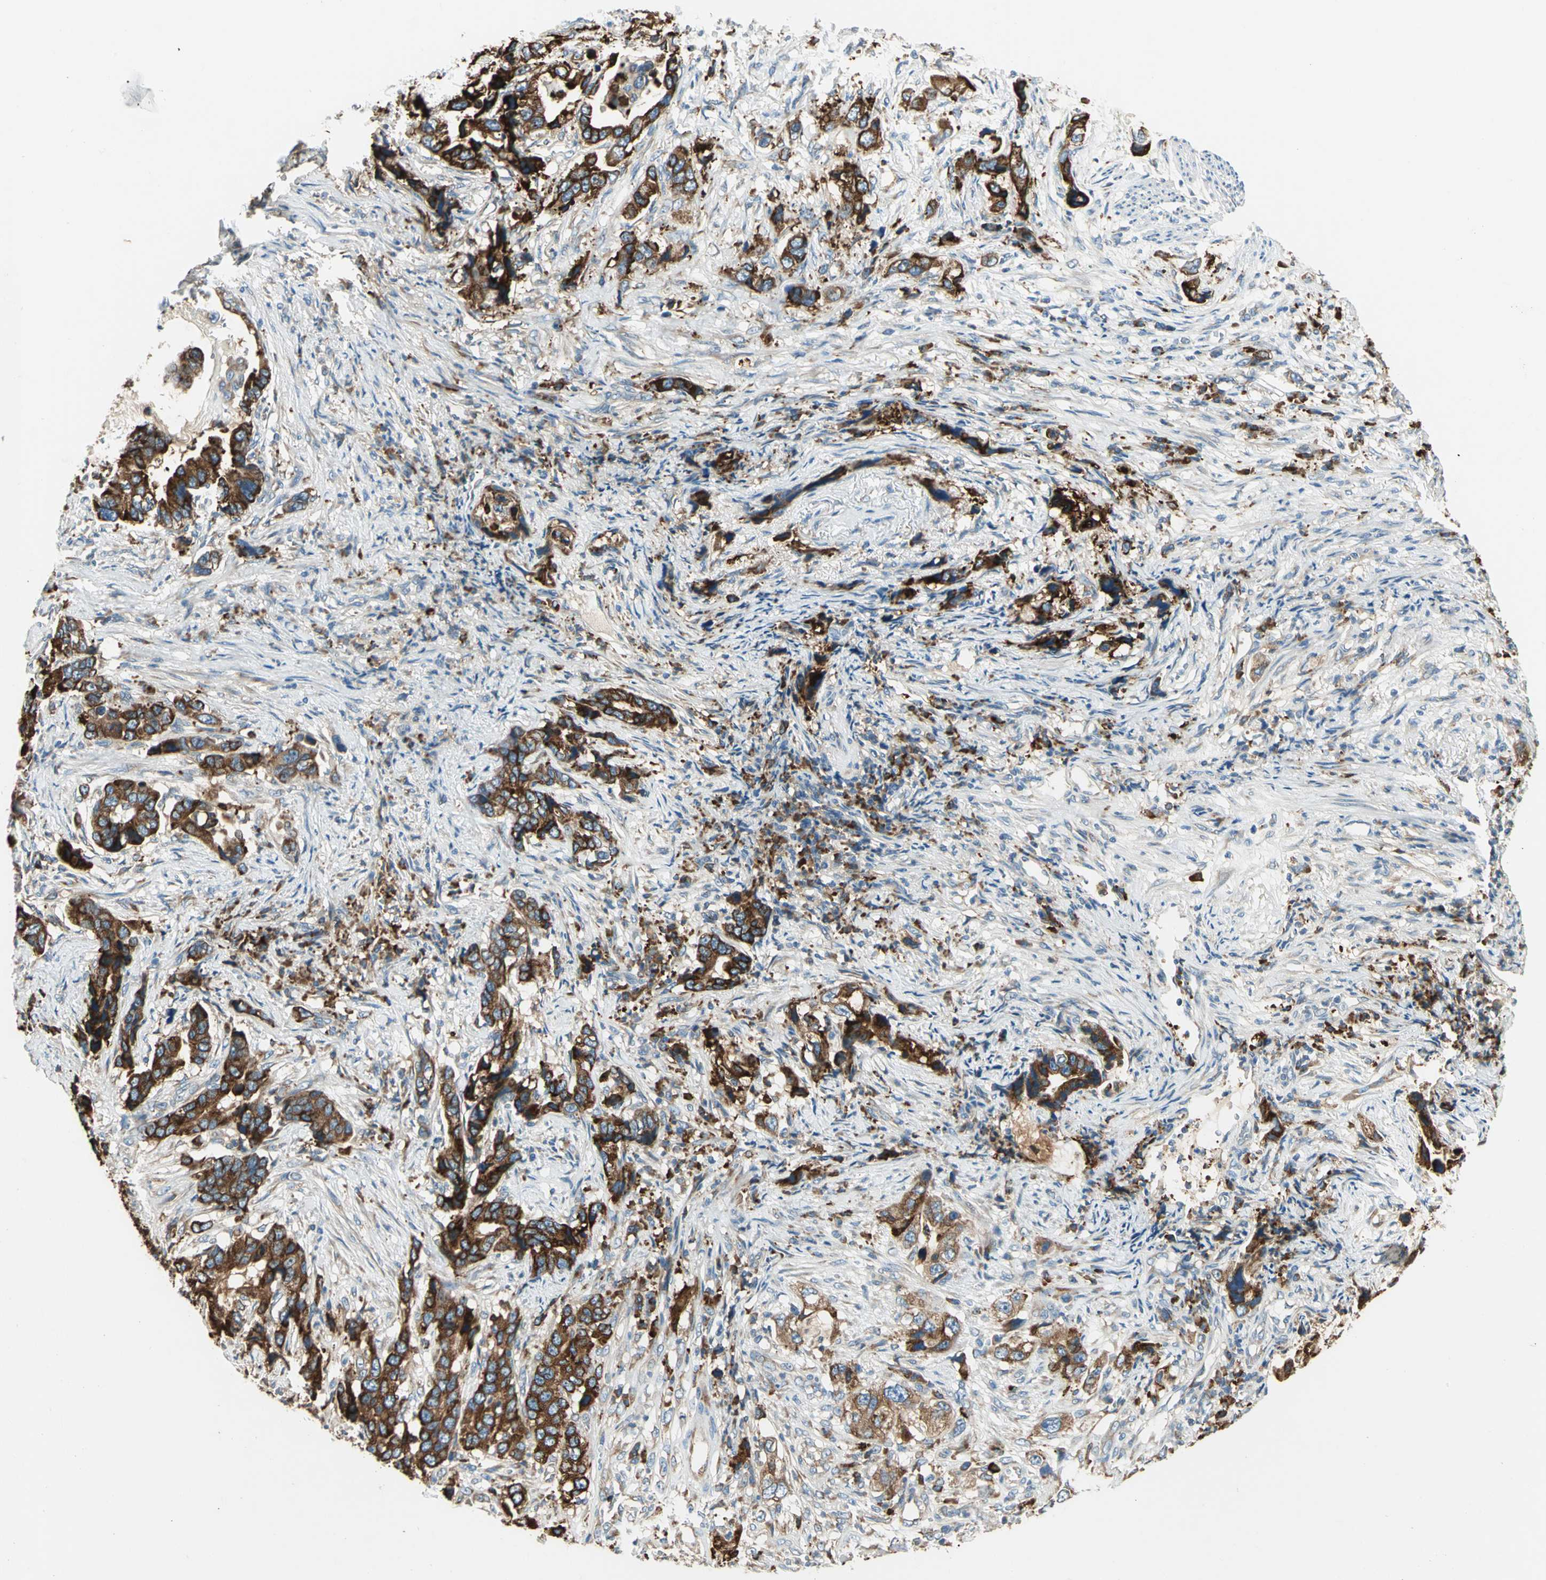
{"staining": {"intensity": "strong", "quantity": ">75%", "location": "cytoplasmic/membranous"}, "tissue": "stomach cancer", "cell_type": "Tumor cells", "image_type": "cancer", "snomed": [{"axis": "morphology", "description": "Adenocarcinoma, NOS"}, {"axis": "topography", "description": "Stomach, lower"}], "caption": "This is a histology image of IHC staining of stomach cancer (adenocarcinoma), which shows strong expression in the cytoplasmic/membranous of tumor cells.", "gene": "PDIA4", "patient": {"sex": "female", "age": 93}}